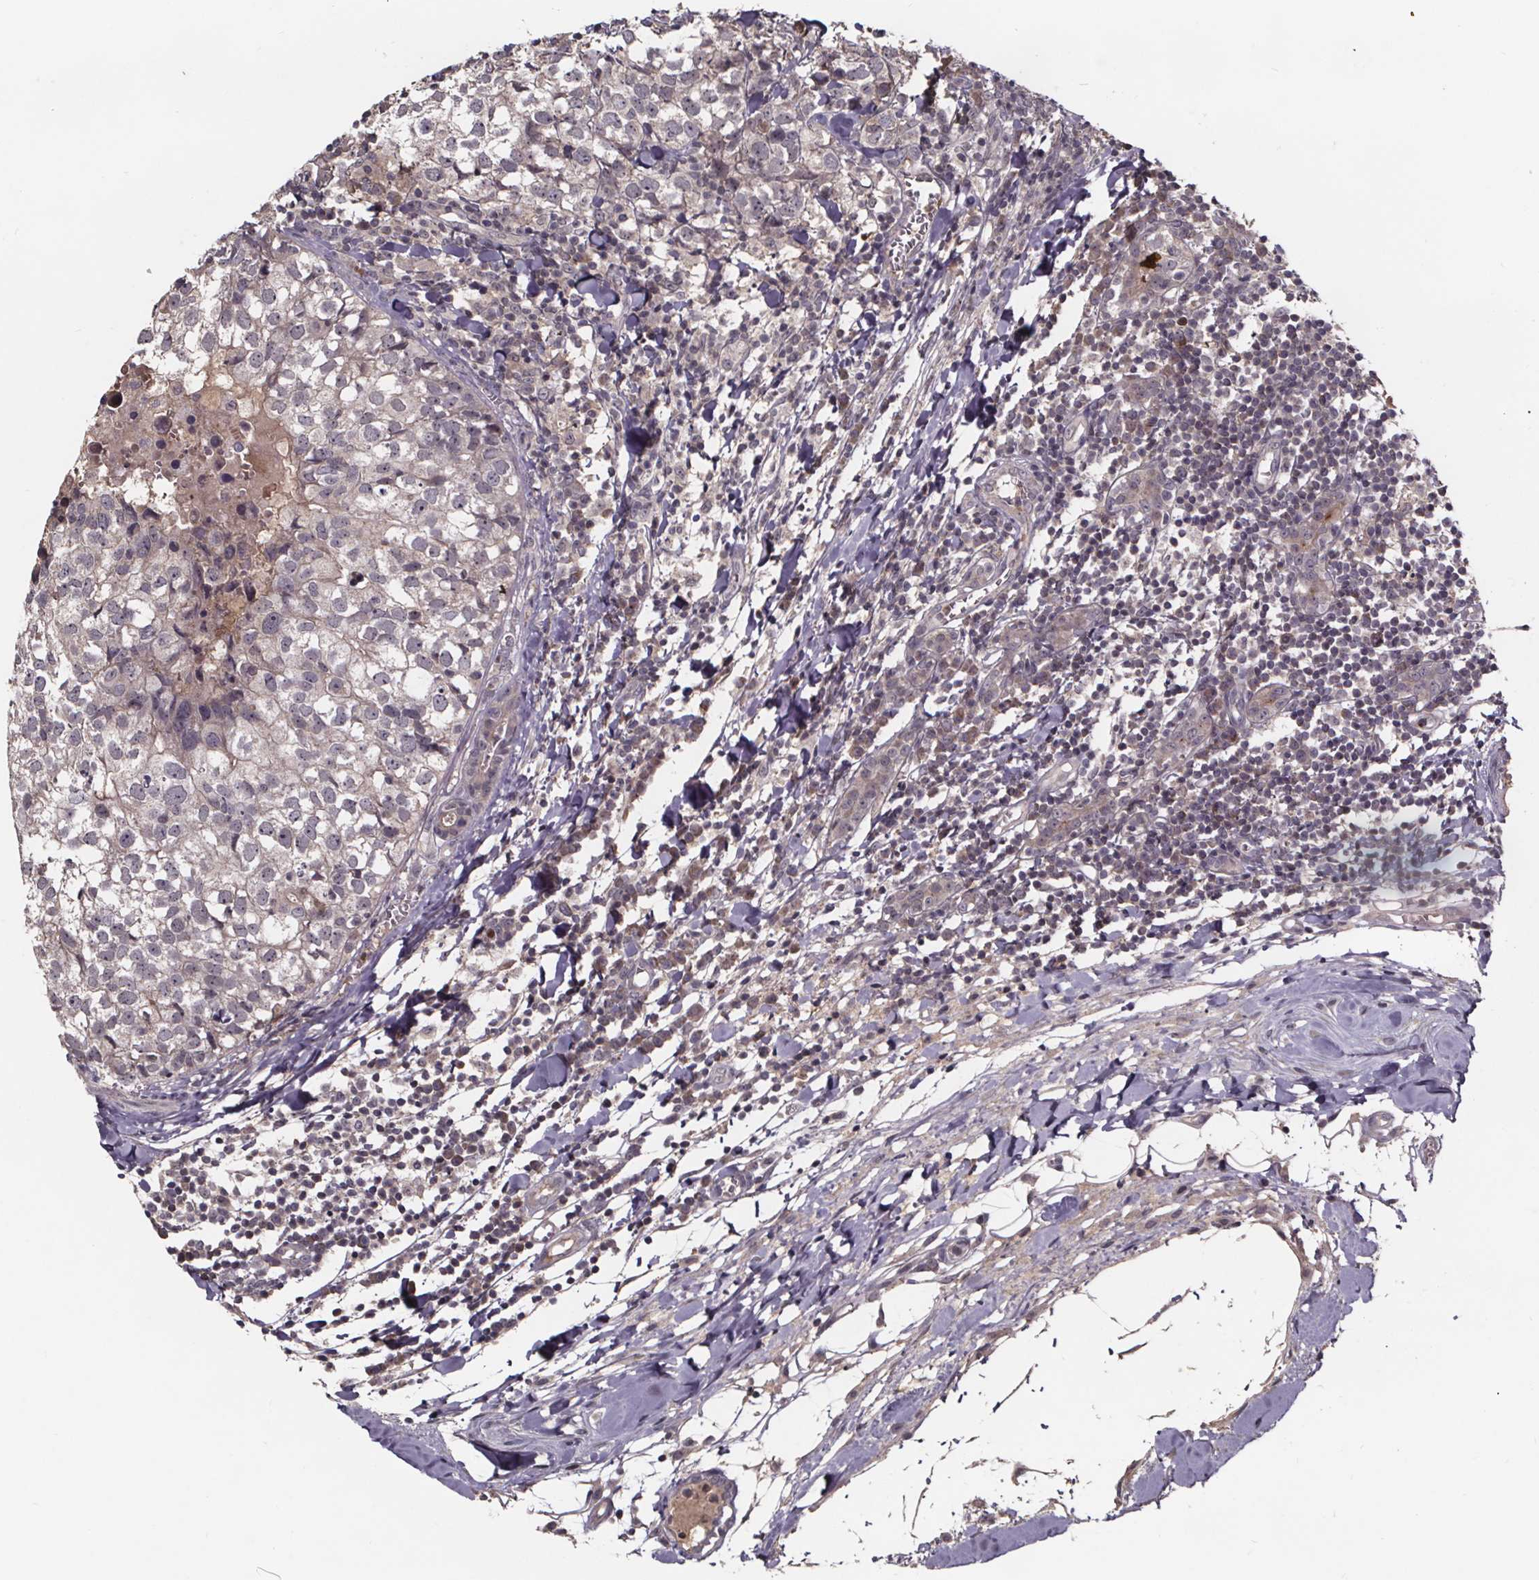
{"staining": {"intensity": "negative", "quantity": "none", "location": "none"}, "tissue": "breast cancer", "cell_type": "Tumor cells", "image_type": "cancer", "snomed": [{"axis": "morphology", "description": "Duct carcinoma"}, {"axis": "topography", "description": "Breast"}], "caption": "Tumor cells show no significant protein expression in infiltrating ductal carcinoma (breast).", "gene": "SMIM1", "patient": {"sex": "female", "age": 30}}